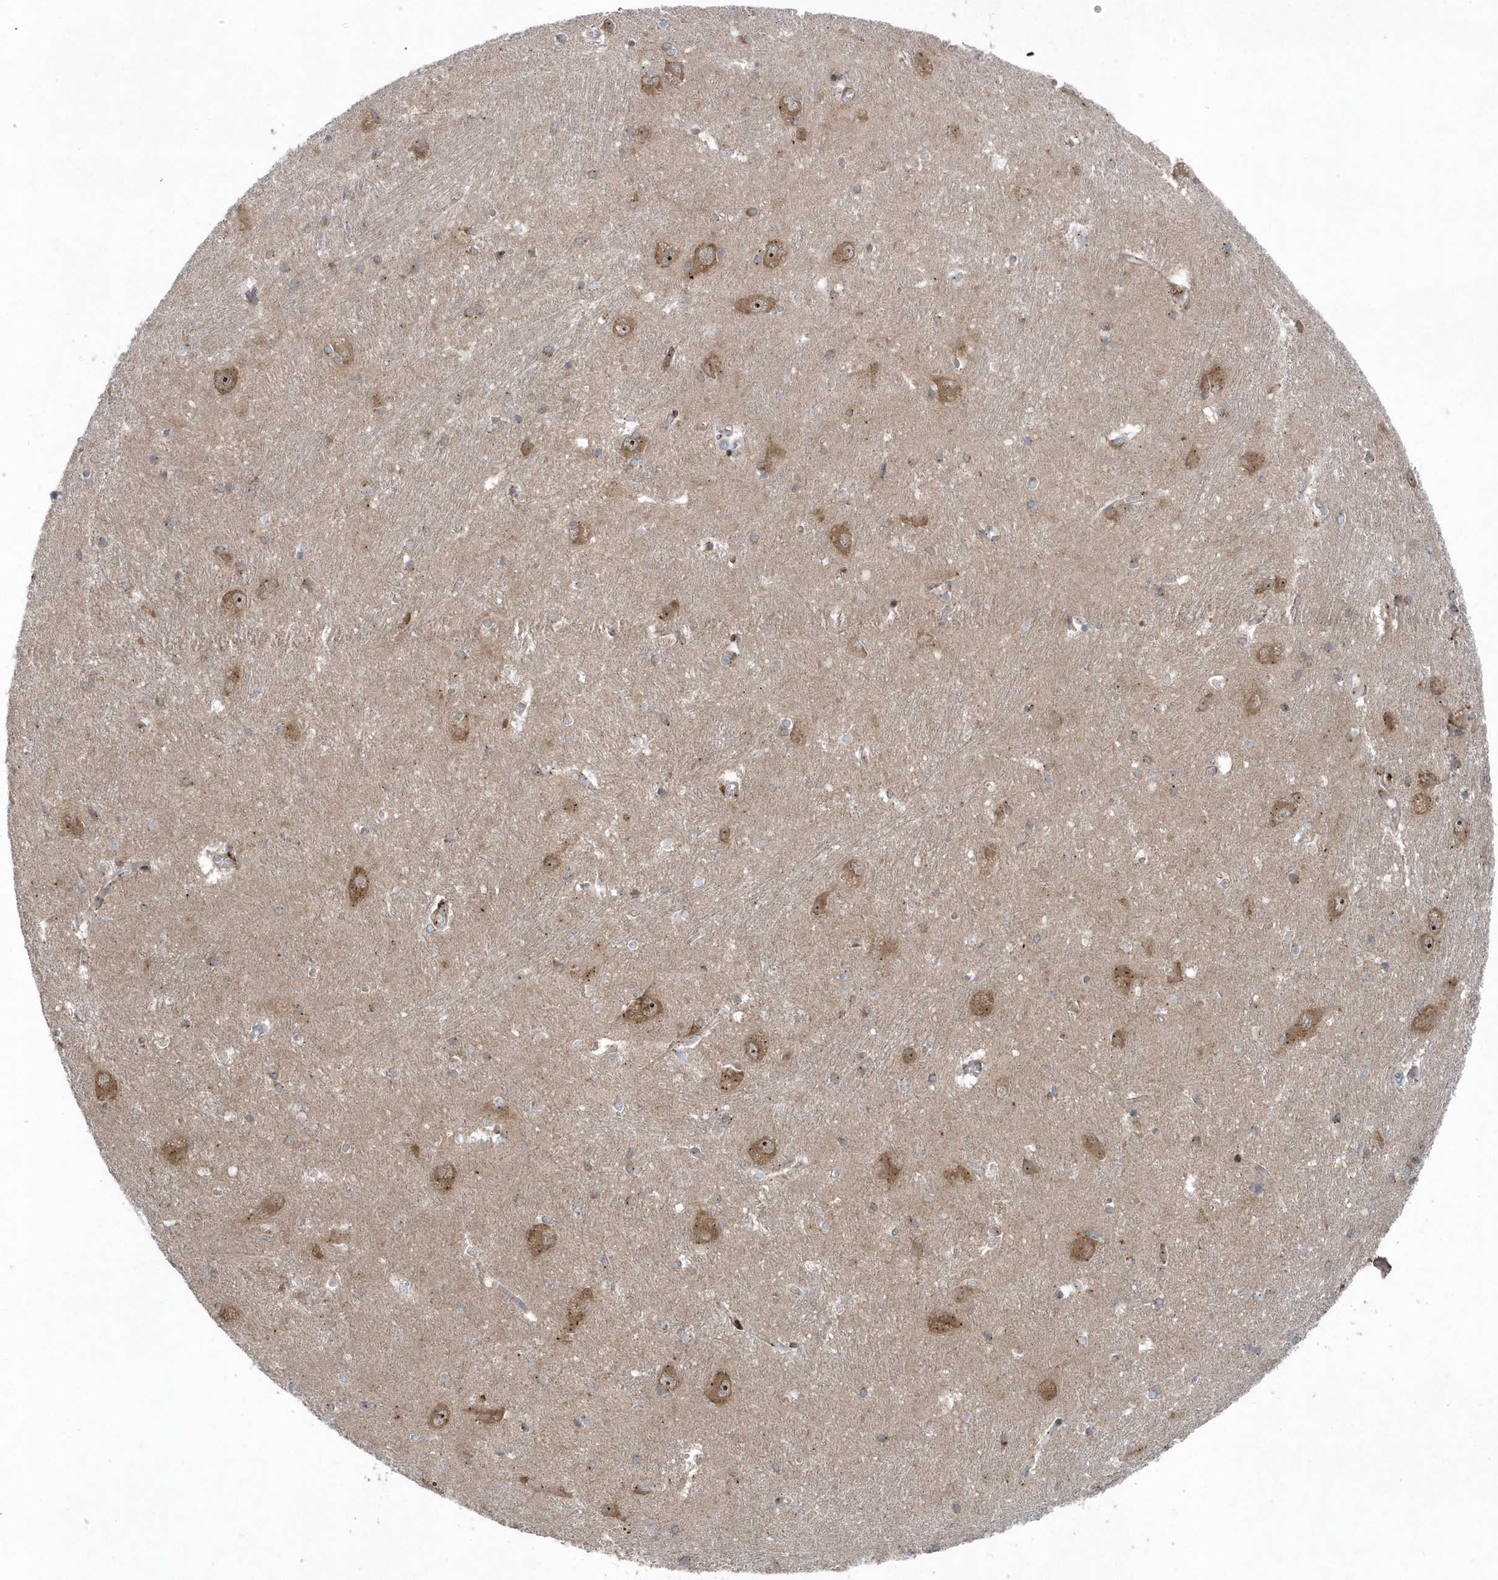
{"staining": {"intensity": "moderate", "quantity": "<25%", "location": "cytoplasmic/membranous"}, "tissue": "caudate", "cell_type": "Glial cells", "image_type": "normal", "snomed": [{"axis": "morphology", "description": "Normal tissue, NOS"}, {"axis": "topography", "description": "Lateral ventricle wall"}], "caption": "Benign caudate shows moderate cytoplasmic/membranous staining in about <25% of glial cells The protein of interest is stained brown, and the nuclei are stained in blue (DAB IHC with brightfield microscopy, high magnification)..", "gene": "FAM98A", "patient": {"sex": "male", "age": 37}}